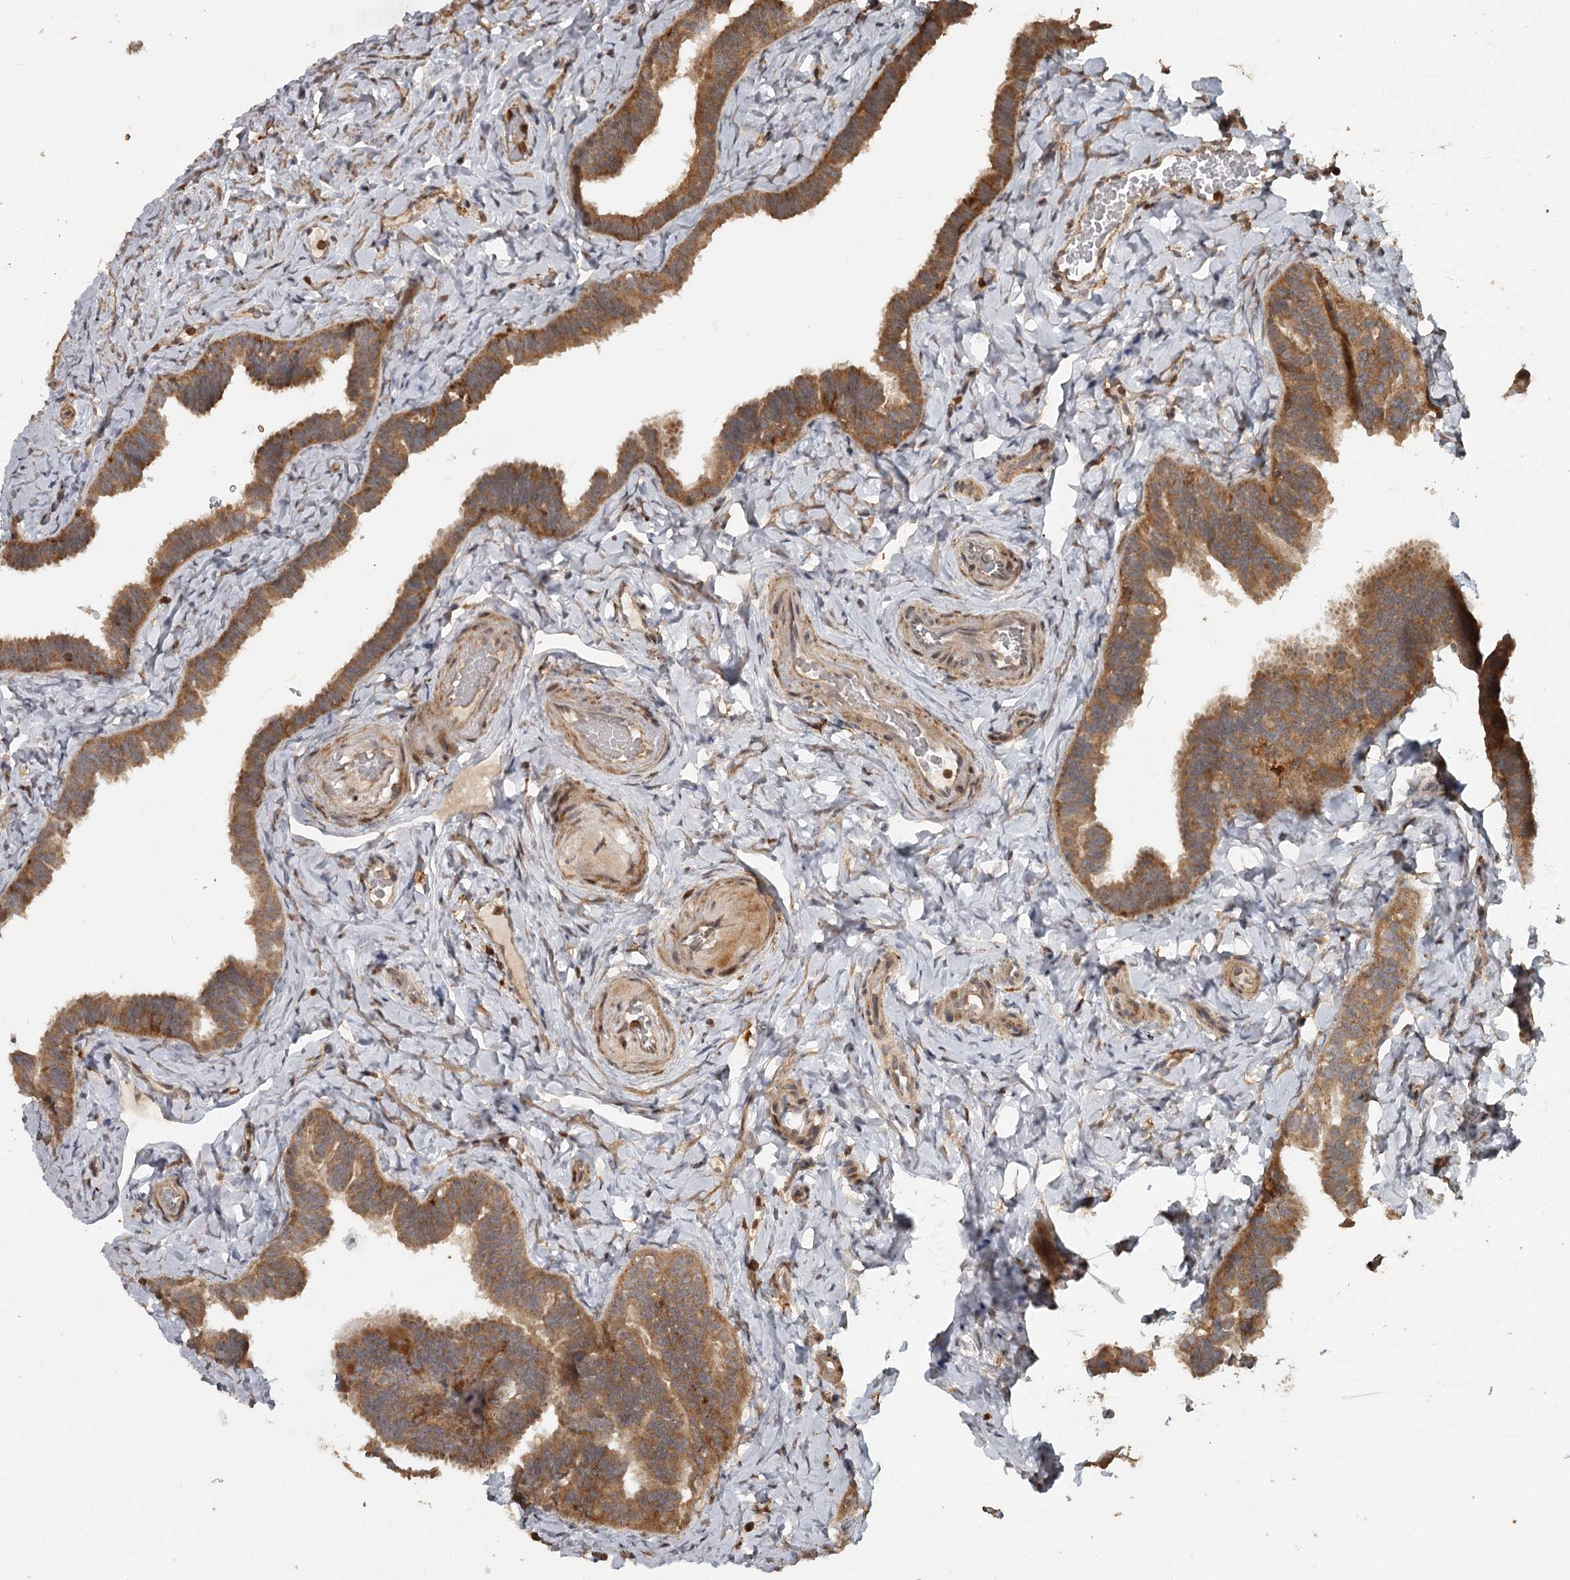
{"staining": {"intensity": "moderate", "quantity": ">75%", "location": "cytoplasmic/membranous"}, "tissue": "fallopian tube", "cell_type": "Glandular cells", "image_type": "normal", "snomed": [{"axis": "morphology", "description": "Normal tissue, NOS"}, {"axis": "topography", "description": "Fallopian tube"}], "caption": "A medium amount of moderate cytoplasmic/membranous positivity is present in approximately >75% of glandular cells in normal fallopian tube.", "gene": "FAXC", "patient": {"sex": "female", "age": 65}}